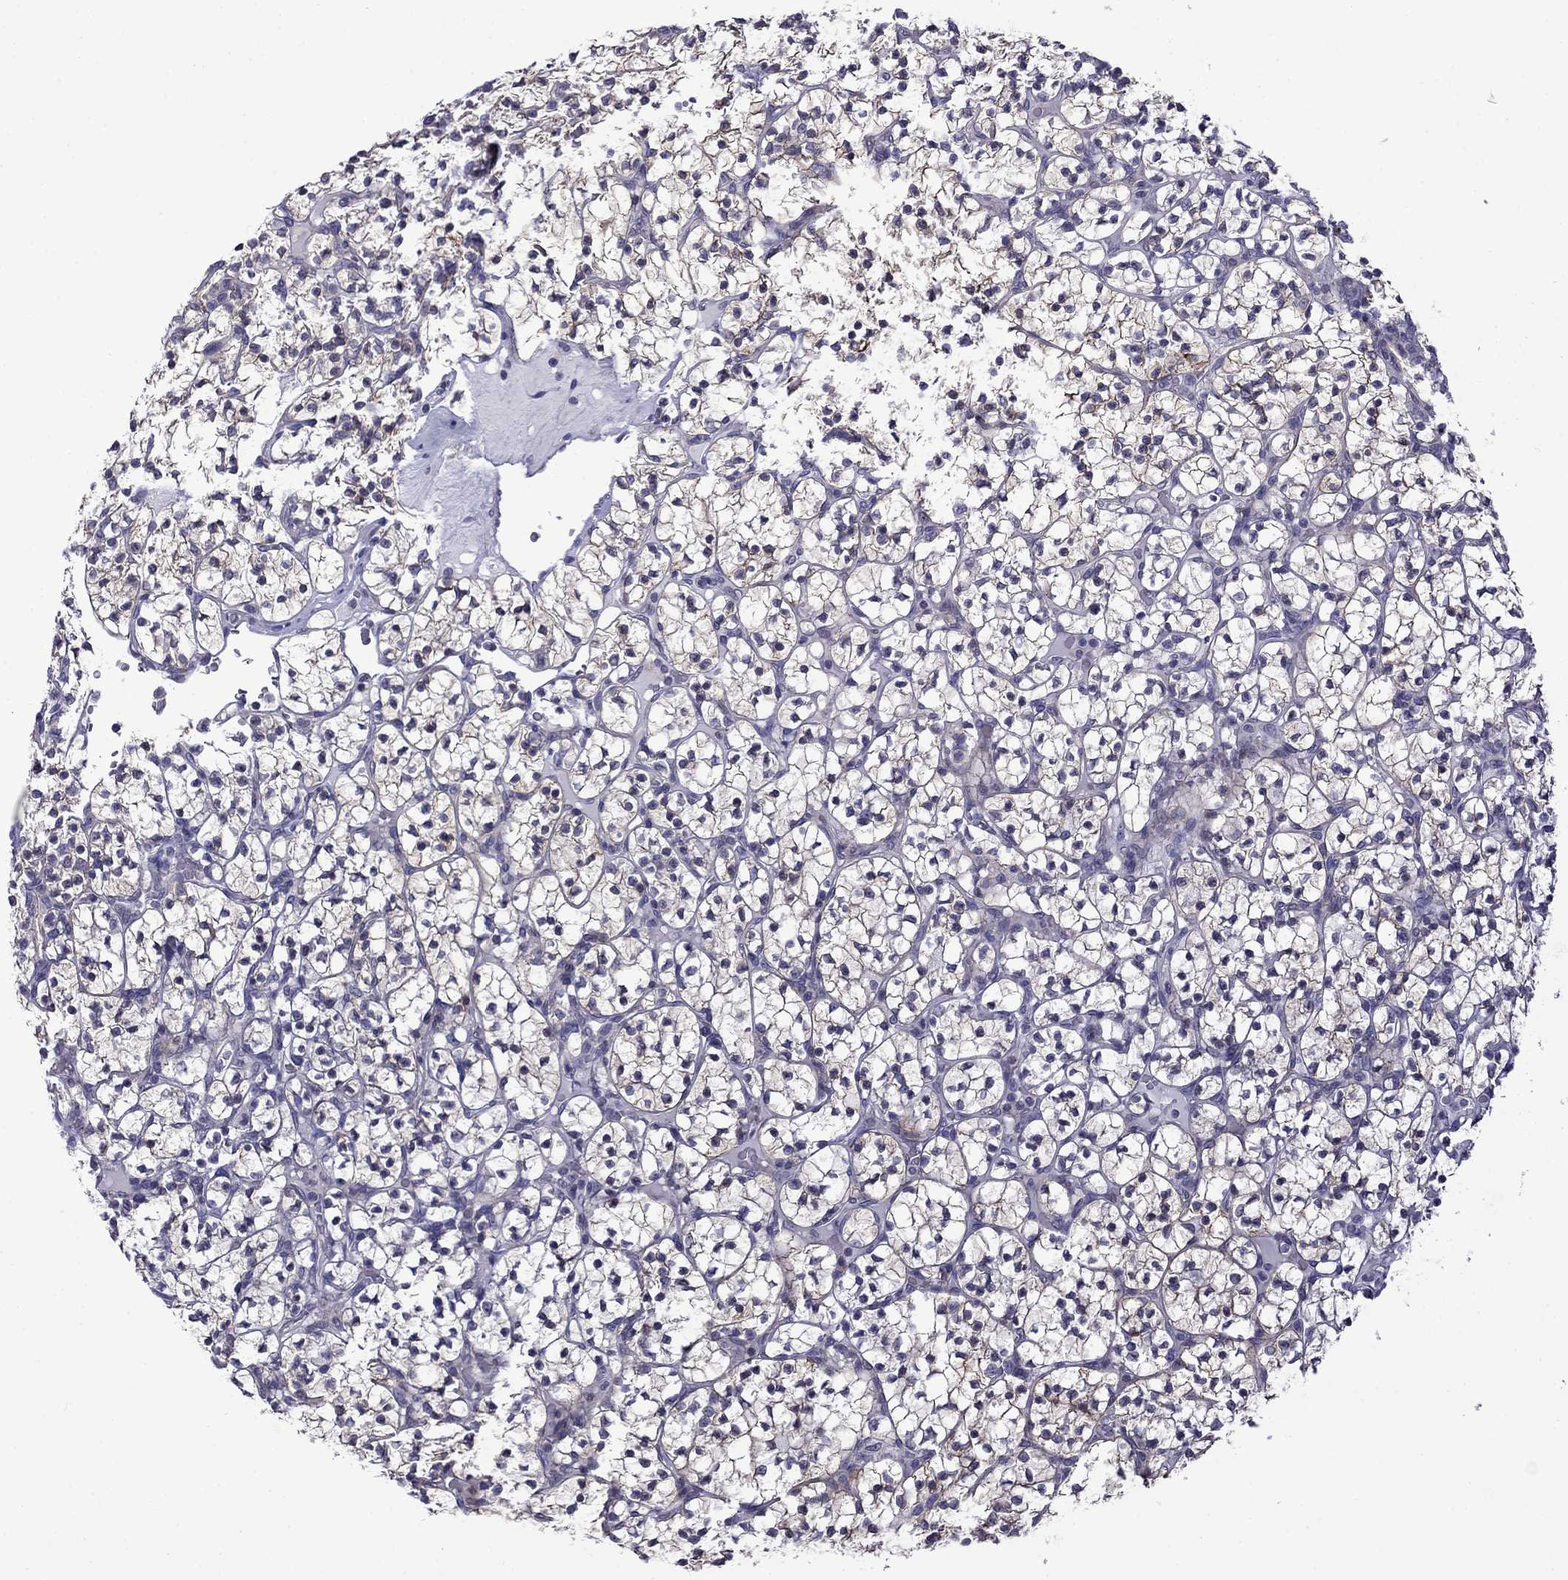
{"staining": {"intensity": "weak", "quantity": "<25%", "location": "cytoplasmic/membranous"}, "tissue": "renal cancer", "cell_type": "Tumor cells", "image_type": "cancer", "snomed": [{"axis": "morphology", "description": "Adenocarcinoma, NOS"}, {"axis": "topography", "description": "Kidney"}], "caption": "Human renal adenocarcinoma stained for a protein using immunohistochemistry exhibits no positivity in tumor cells.", "gene": "PRR18", "patient": {"sex": "female", "age": 89}}